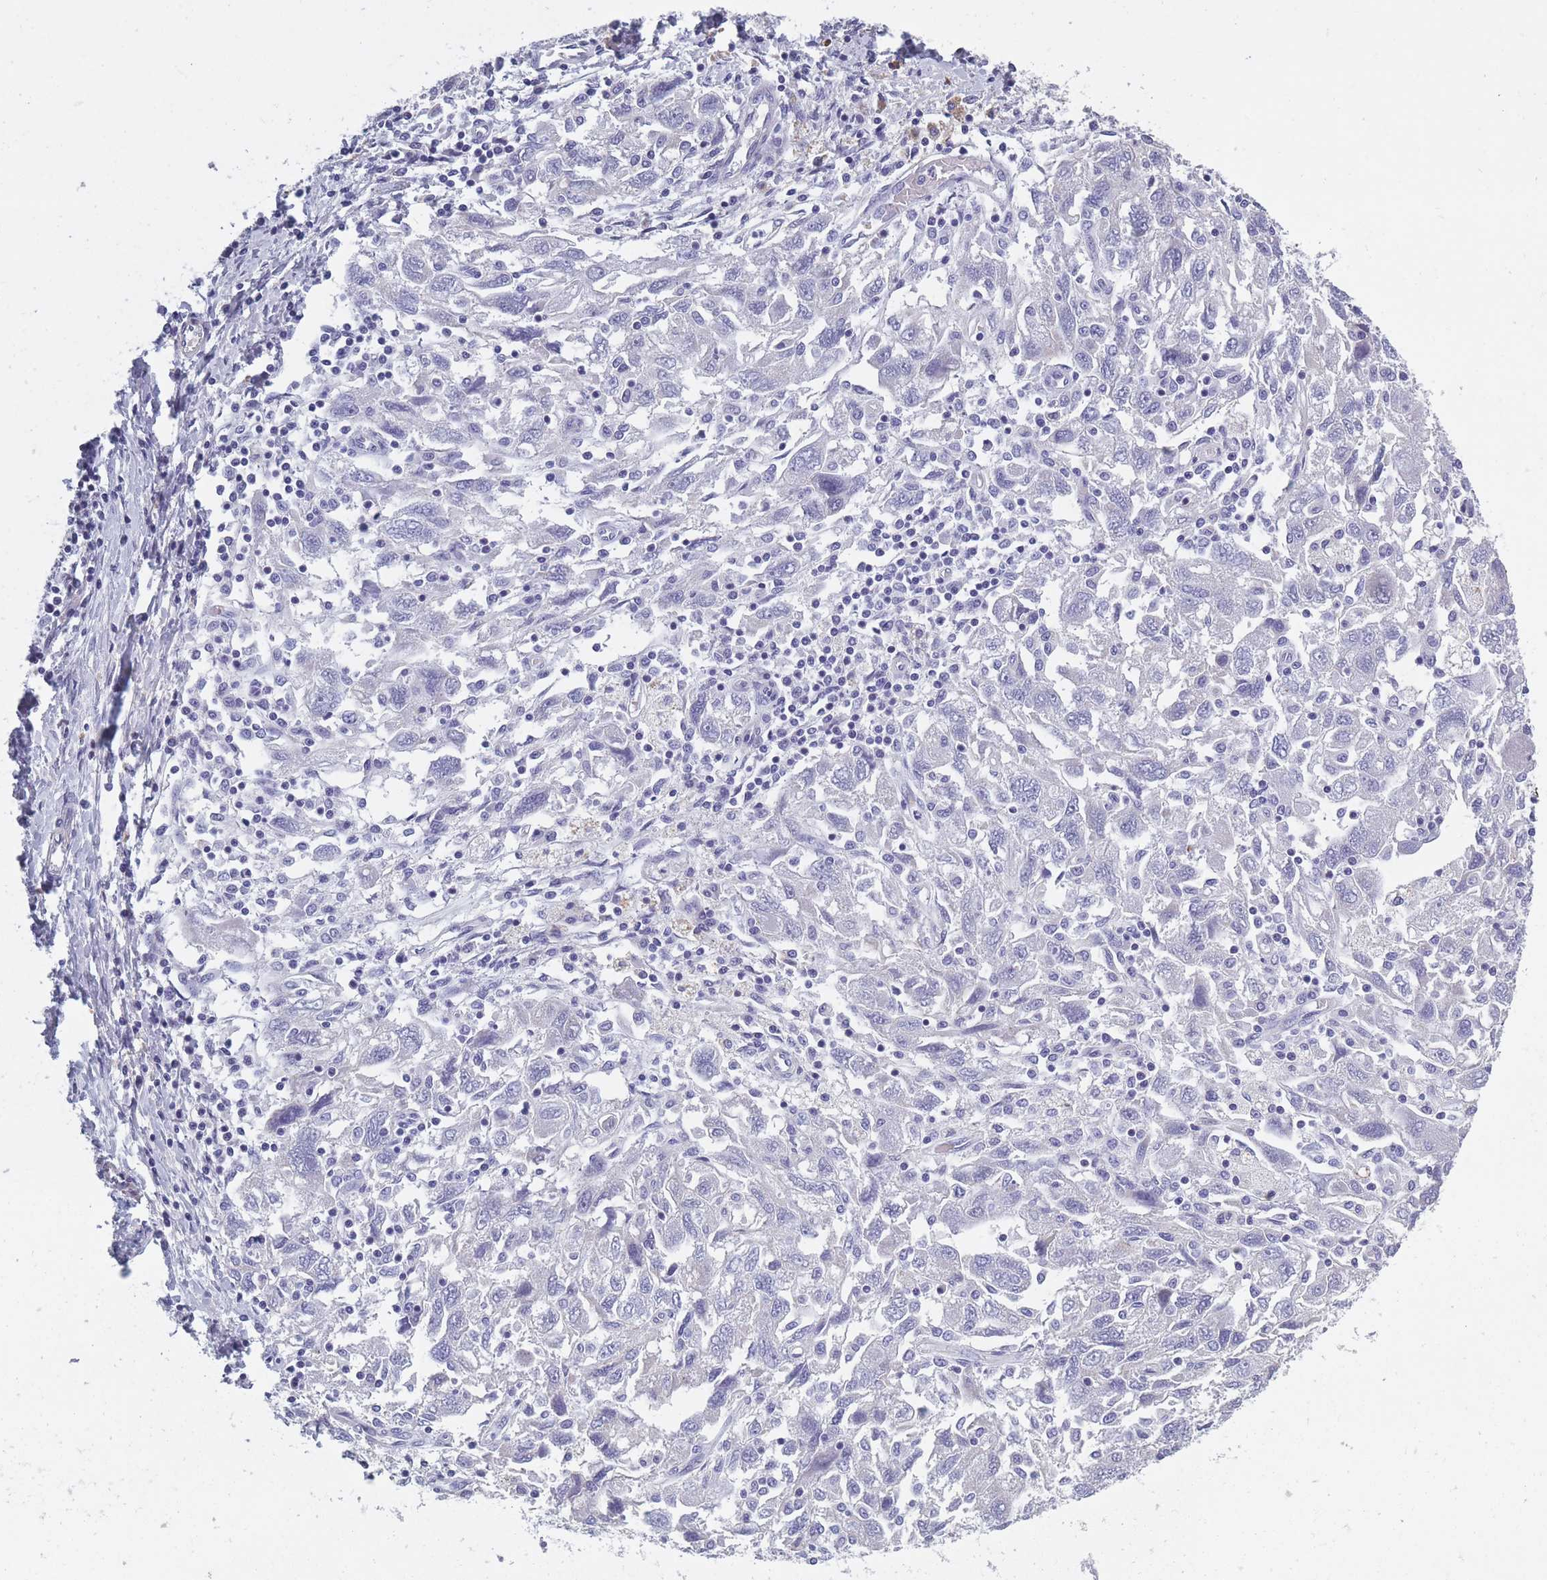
{"staining": {"intensity": "negative", "quantity": "none", "location": "none"}, "tissue": "ovarian cancer", "cell_type": "Tumor cells", "image_type": "cancer", "snomed": [{"axis": "morphology", "description": "Carcinoma, NOS"}, {"axis": "morphology", "description": "Cystadenocarcinoma, serous, NOS"}, {"axis": "topography", "description": "Ovary"}], "caption": "Protein analysis of ovarian cancer reveals no significant positivity in tumor cells.", "gene": "OR4C5", "patient": {"sex": "female", "age": 69}}